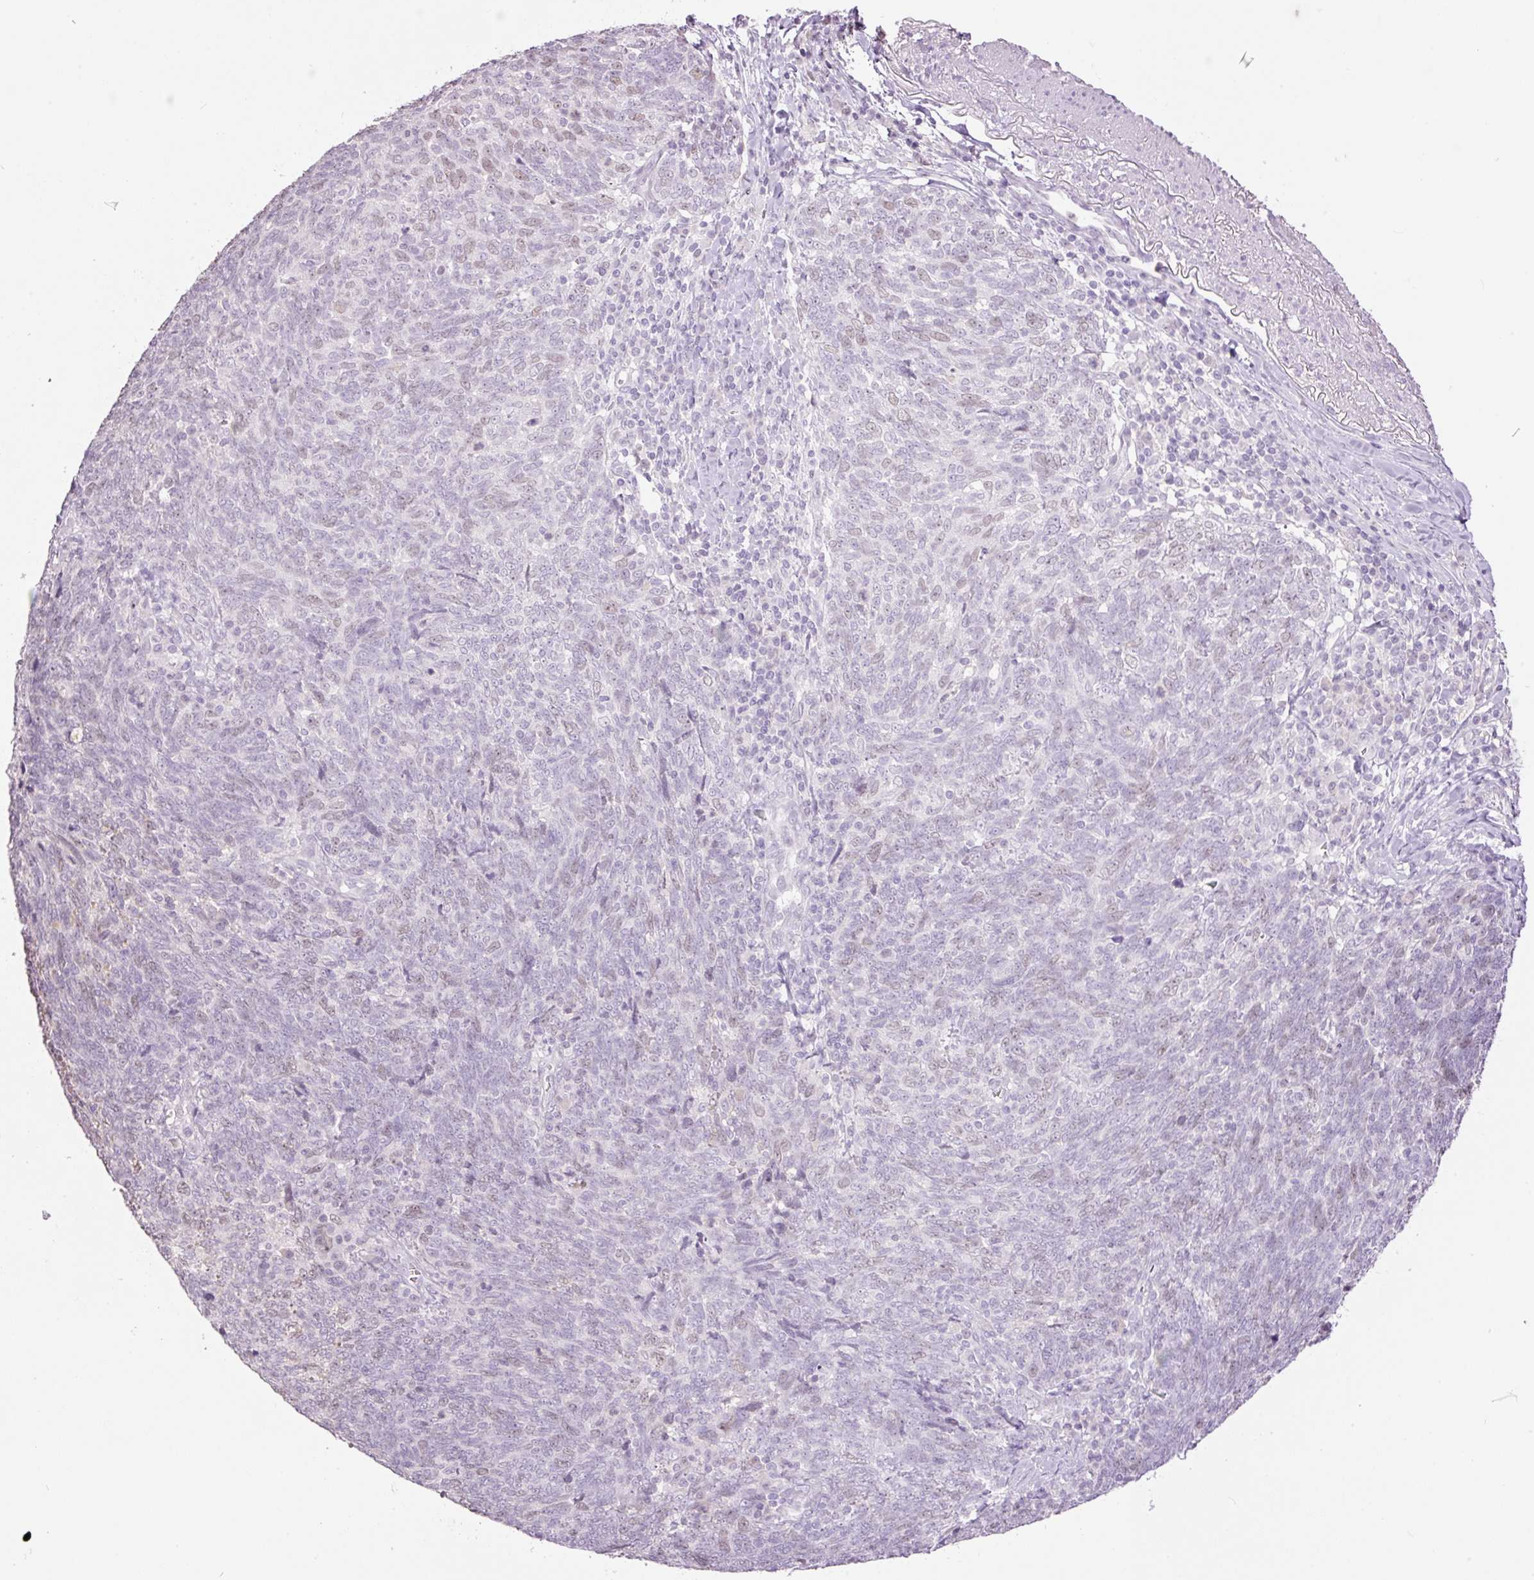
{"staining": {"intensity": "weak", "quantity": "25%-75%", "location": "nuclear"}, "tissue": "lung cancer", "cell_type": "Tumor cells", "image_type": "cancer", "snomed": [{"axis": "morphology", "description": "Squamous cell carcinoma, NOS"}, {"axis": "topography", "description": "Lung"}], "caption": "Weak nuclear protein expression is appreciated in approximately 25%-75% of tumor cells in lung cancer.", "gene": "LY6G6D", "patient": {"sex": "female", "age": 72}}